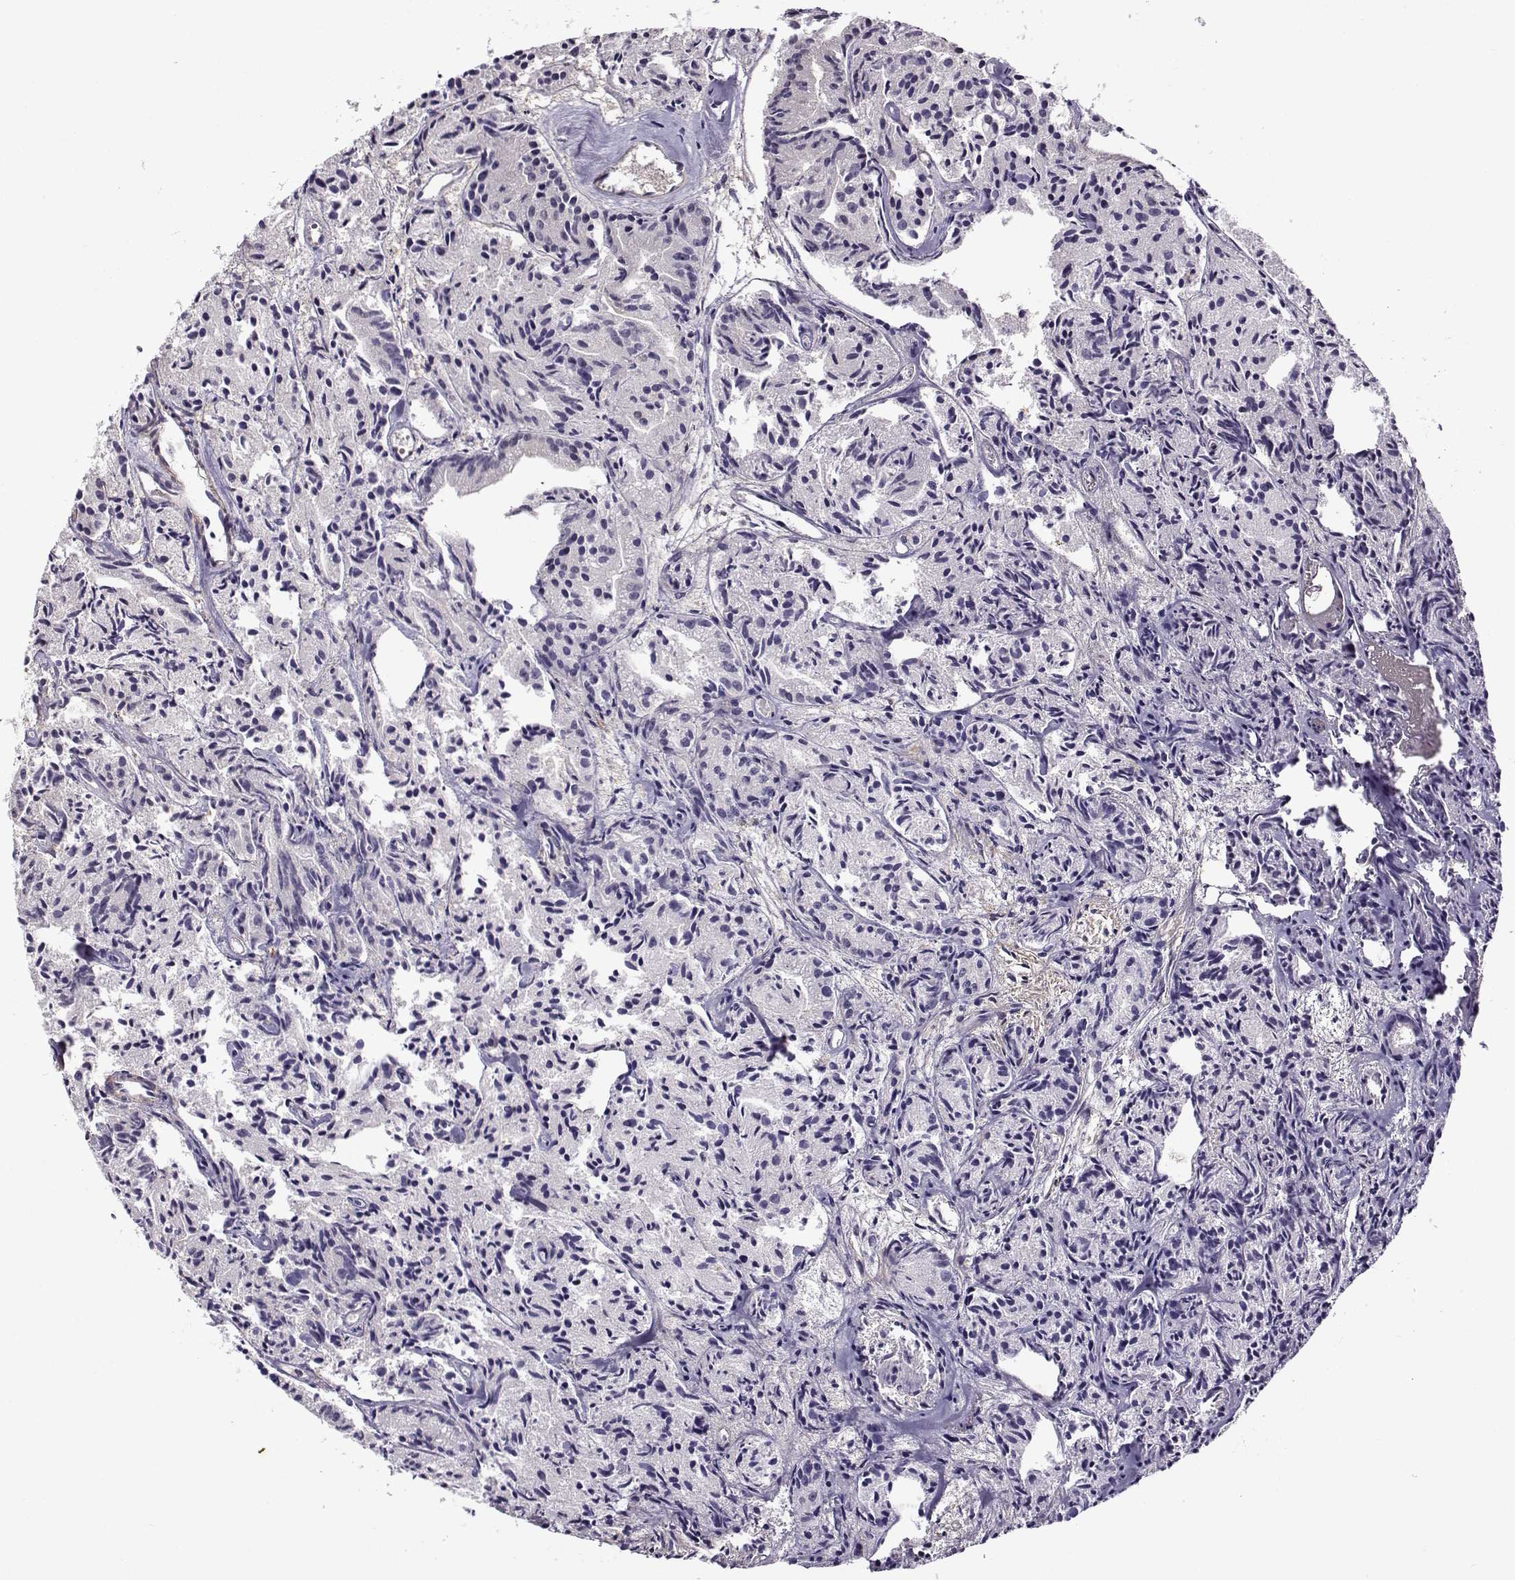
{"staining": {"intensity": "negative", "quantity": "none", "location": "none"}, "tissue": "prostate cancer", "cell_type": "Tumor cells", "image_type": "cancer", "snomed": [{"axis": "morphology", "description": "Adenocarcinoma, Medium grade"}, {"axis": "topography", "description": "Prostate"}], "caption": "The photomicrograph reveals no significant expression in tumor cells of prostate medium-grade adenocarcinoma. (Brightfield microscopy of DAB (3,3'-diaminobenzidine) immunohistochemistry at high magnification).", "gene": "UCP3", "patient": {"sex": "male", "age": 74}}